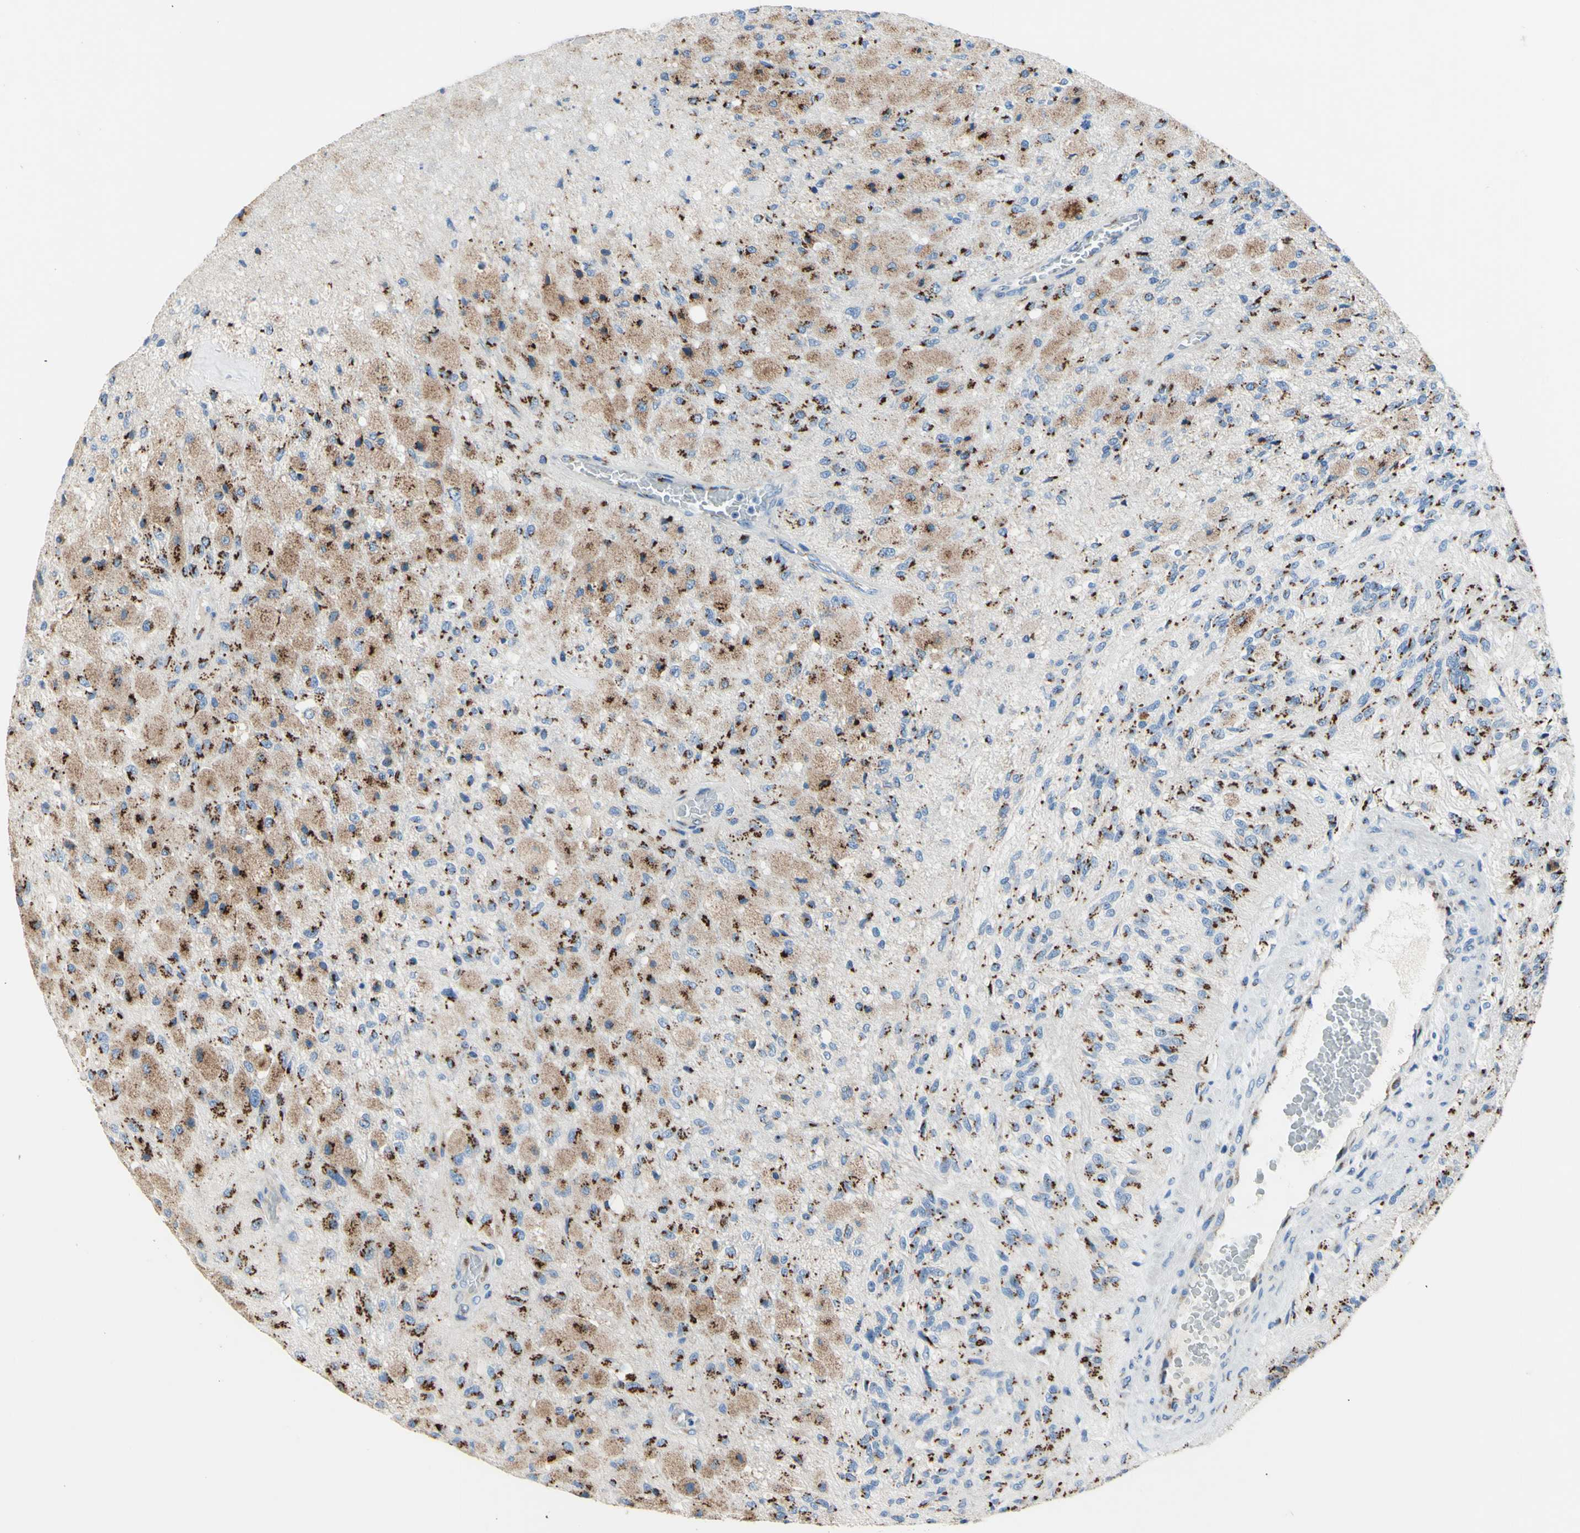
{"staining": {"intensity": "weak", "quantity": "25%-75%", "location": "cytoplasmic/membranous"}, "tissue": "glioma", "cell_type": "Tumor cells", "image_type": "cancer", "snomed": [{"axis": "morphology", "description": "Normal tissue, NOS"}, {"axis": "morphology", "description": "Glioma, malignant, High grade"}, {"axis": "topography", "description": "Cerebral cortex"}], "caption": "Brown immunohistochemical staining in human high-grade glioma (malignant) shows weak cytoplasmic/membranous expression in approximately 25%-75% of tumor cells.", "gene": "GALNT2", "patient": {"sex": "male", "age": 77}}